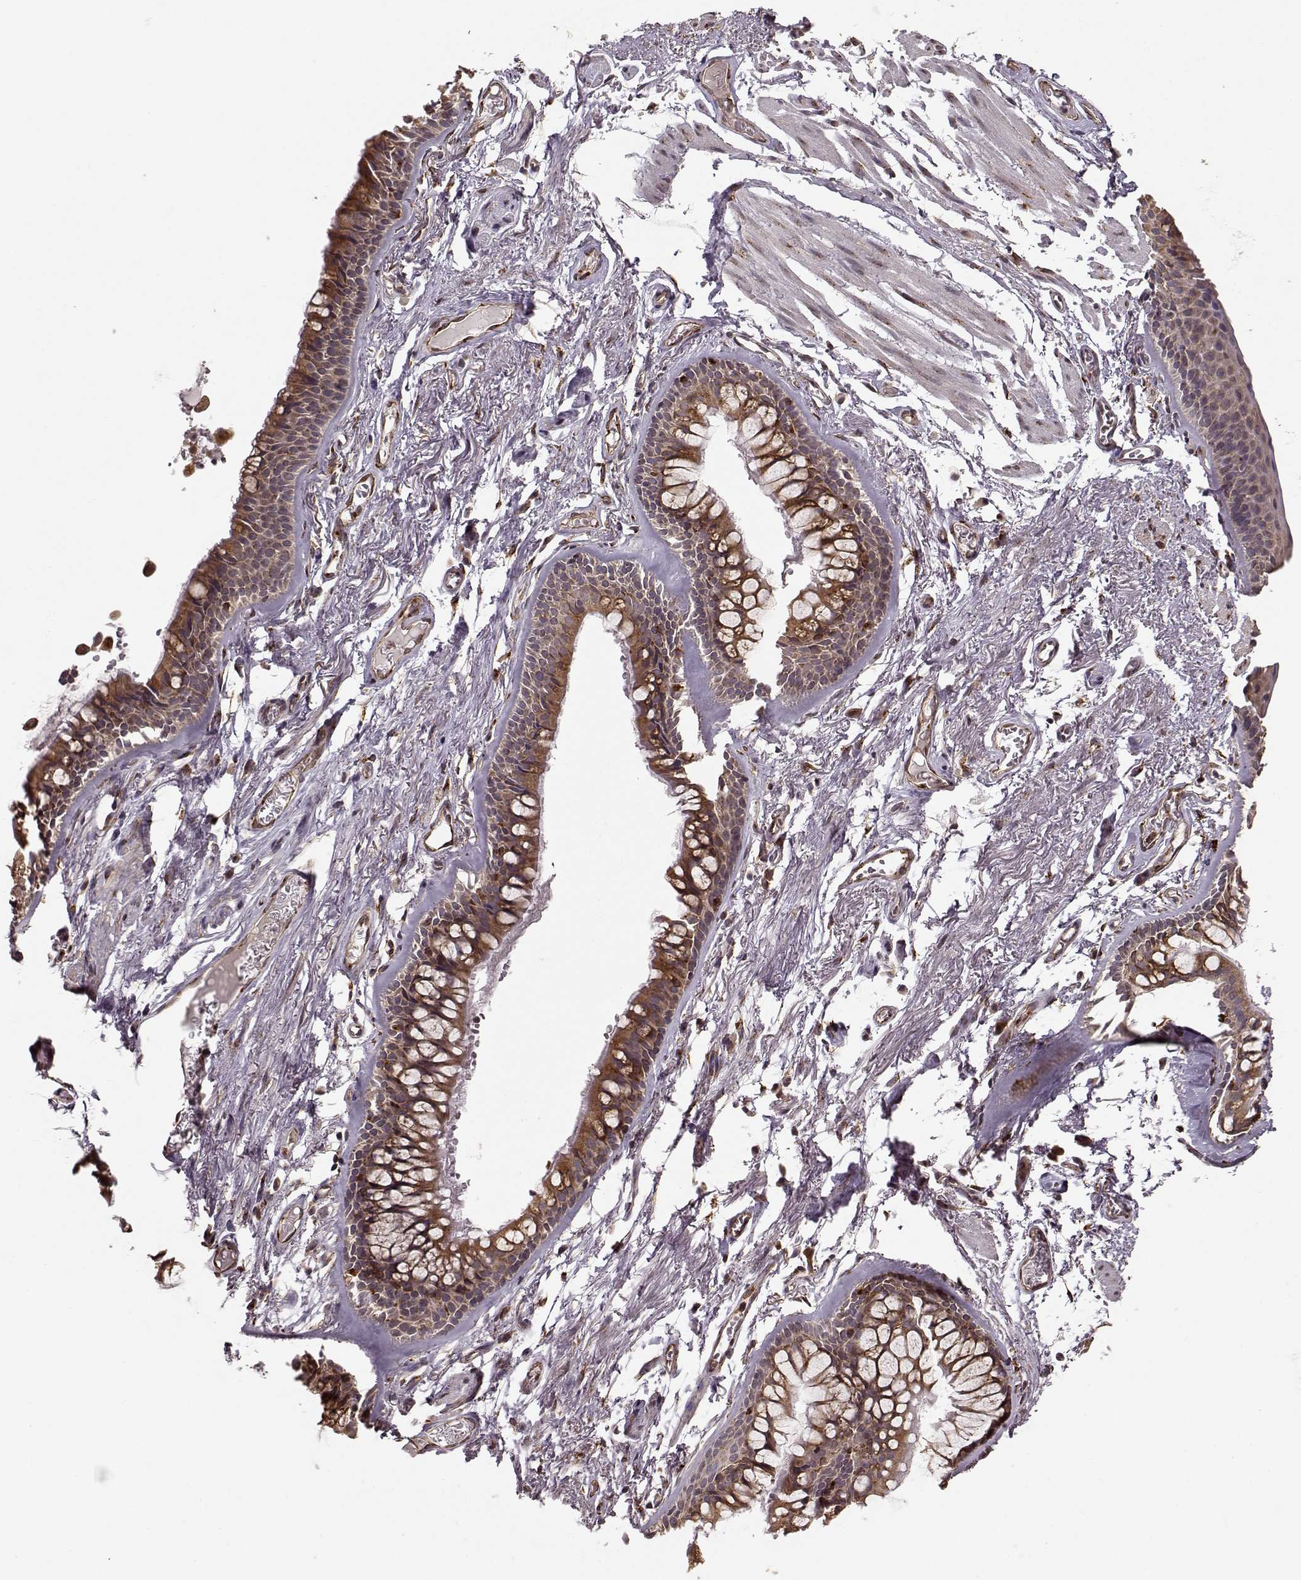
{"staining": {"intensity": "weak", "quantity": ">75%", "location": "cytoplasmic/membranous"}, "tissue": "adipose tissue", "cell_type": "Adipocytes", "image_type": "normal", "snomed": [{"axis": "morphology", "description": "Normal tissue, NOS"}, {"axis": "topography", "description": "Cartilage tissue"}, {"axis": "topography", "description": "Bronchus"}], "caption": "Protein staining of normal adipose tissue demonstrates weak cytoplasmic/membranous positivity in about >75% of adipocytes.", "gene": "YIPF5", "patient": {"sex": "female", "age": 79}}